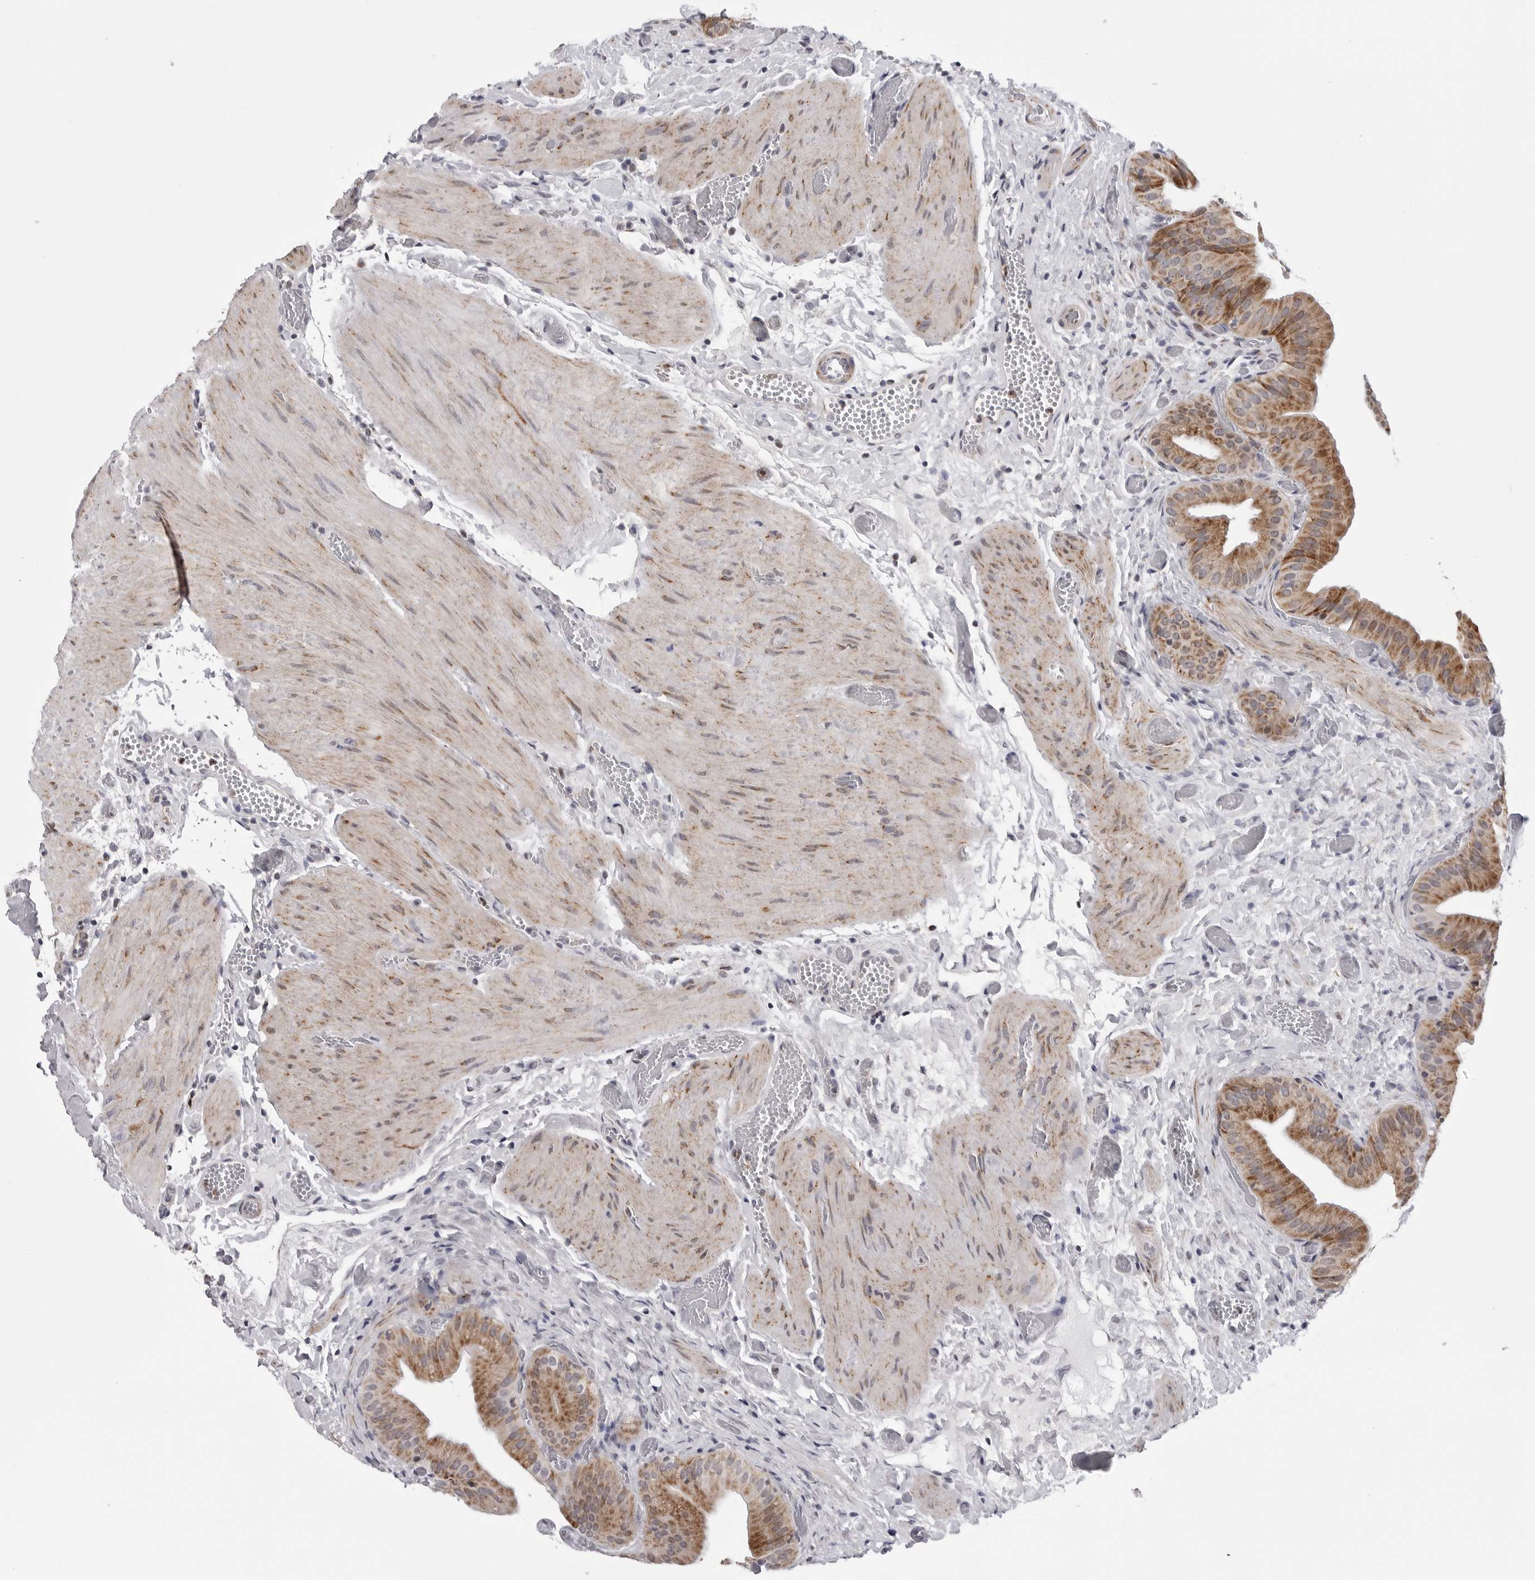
{"staining": {"intensity": "moderate", "quantity": ">75%", "location": "cytoplasmic/membranous"}, "tissue": "gallbladder", "cell_type": "Glandular cells", "image_type": "normal", "snomed": [{"axis": "morphology", "description": "Normal tissue, NOS"}, {"axis": "topography", "description": "Gallbladder"}], "caption": "Immunohistochemical staining of unremarkable human gallbladder reveals moderate cytoplasmic/membranous protein staining in approximately >75% of glandular cells.", "gene": "CDK20", "patient": {"sex": "female", "age": 64}}